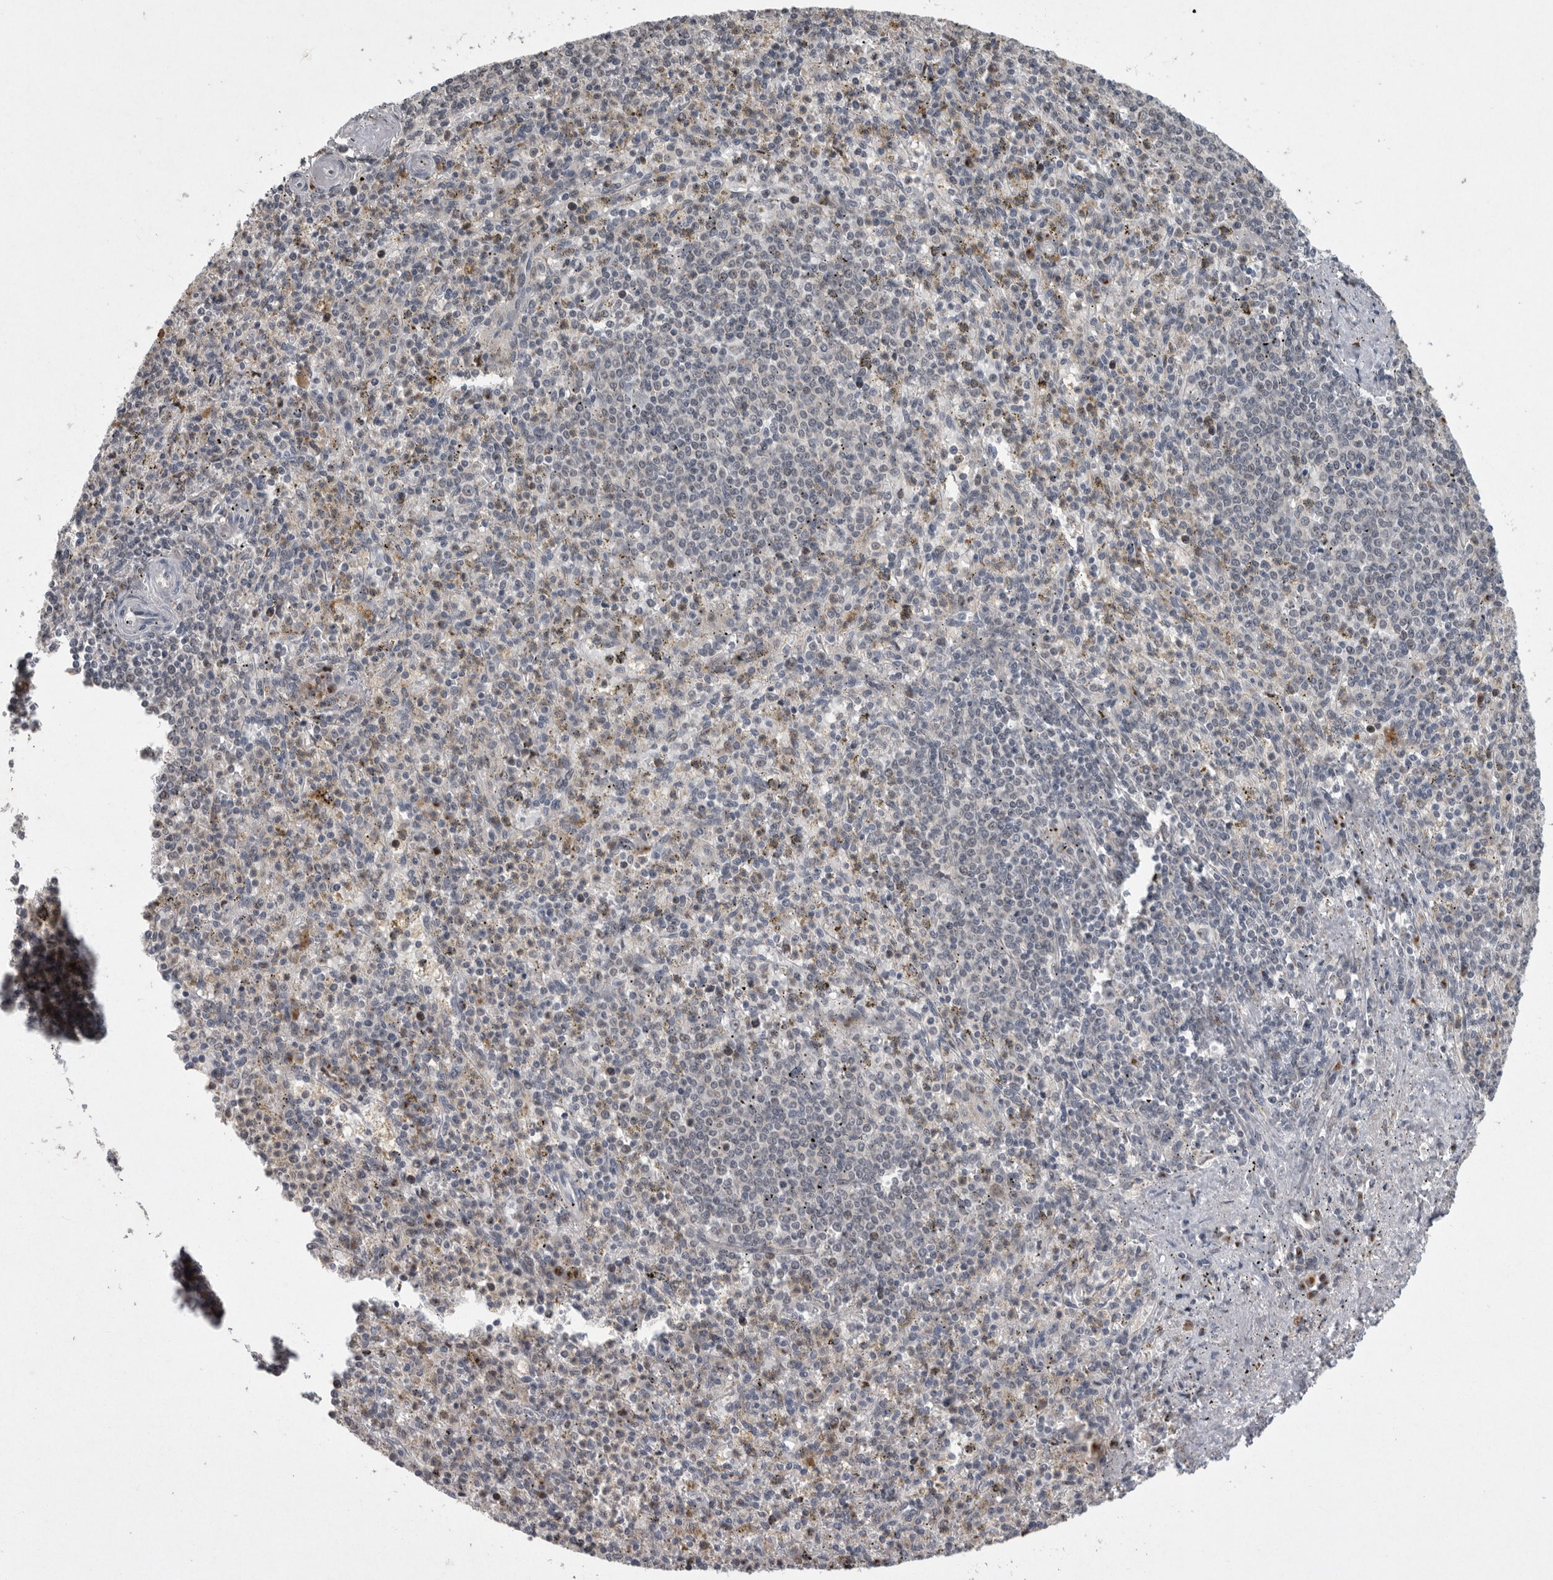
{"staining": {"intensity": "negative", "quantity": "none", "location": "none"}, "tissue": "spleen", "cell_type": "Cells in red pulp", "image_type": "normal", "snomed": [{"axis": "morphology", "description": "Normal tissue, NOS"}, {"axis": "topography", "description": "Spleen"}], "caption": "This is an immunohistochemistry (IHC) micrograph of unremarkable human spleen. There is no positivity in cells in red pulp.", "gene": "MAN2A1", "patient": {"sex": "male", "age": 72}}